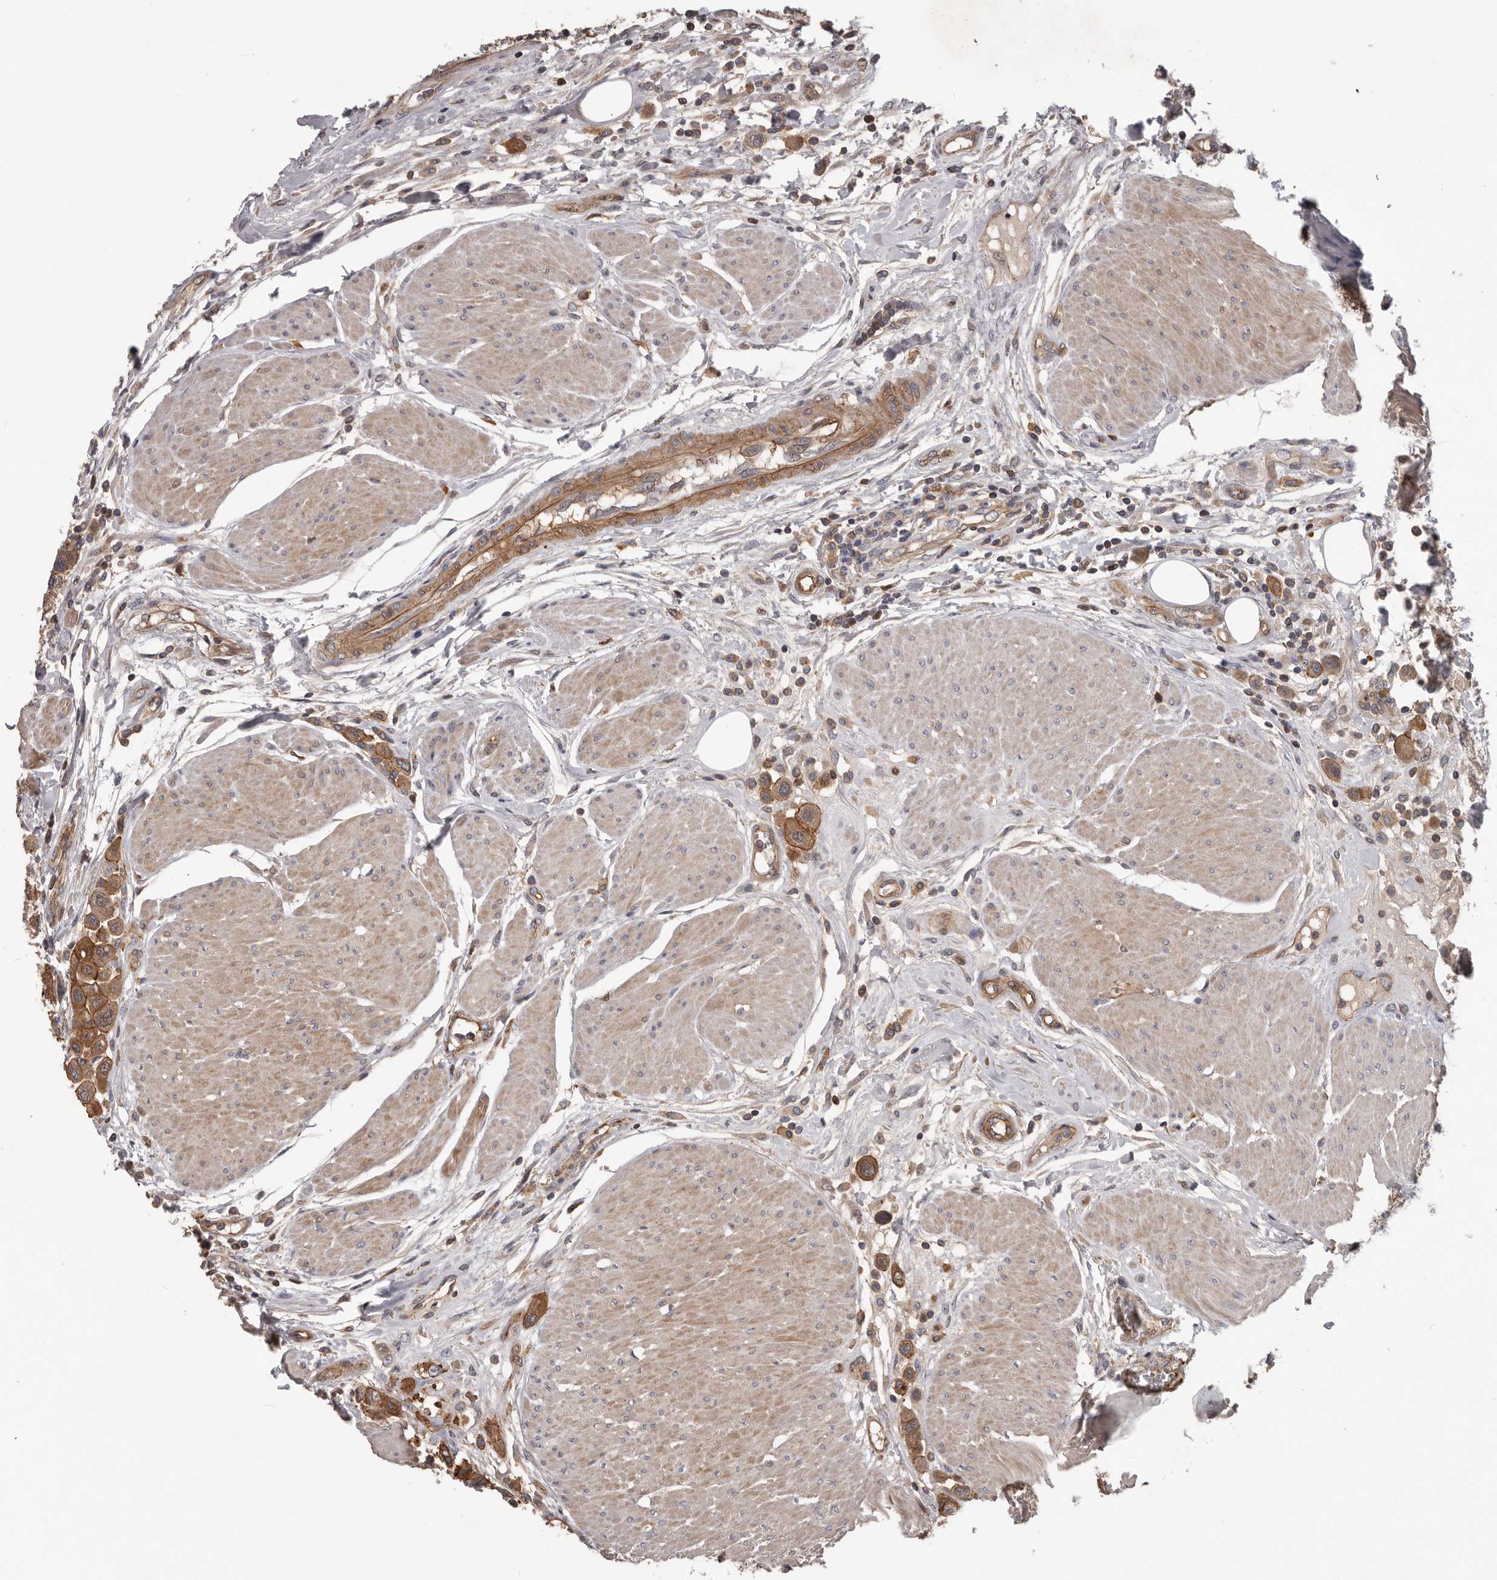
{"staining": {"intensity": "moderate", "quantity": ">75%", "location": "cytoplasmic/membranous"}, "tissue": "urothelial cancer", "cell_type": "Tumor cells", "image_type": "cancer", "snomed": [{"axis": "morphology", "description": "Urothelial carcinoma, High grade"}, {"axis": "topography", "description": "Urinary bladder"}], "caption": "Urothelial cancer stained for a protein (brown) reveals moderate cytoplasmic/membranous positive positivity in approximately >75% of tumor cells.", "gene": "PNRC2", "patient": {"sex": "male", "age": 50}}